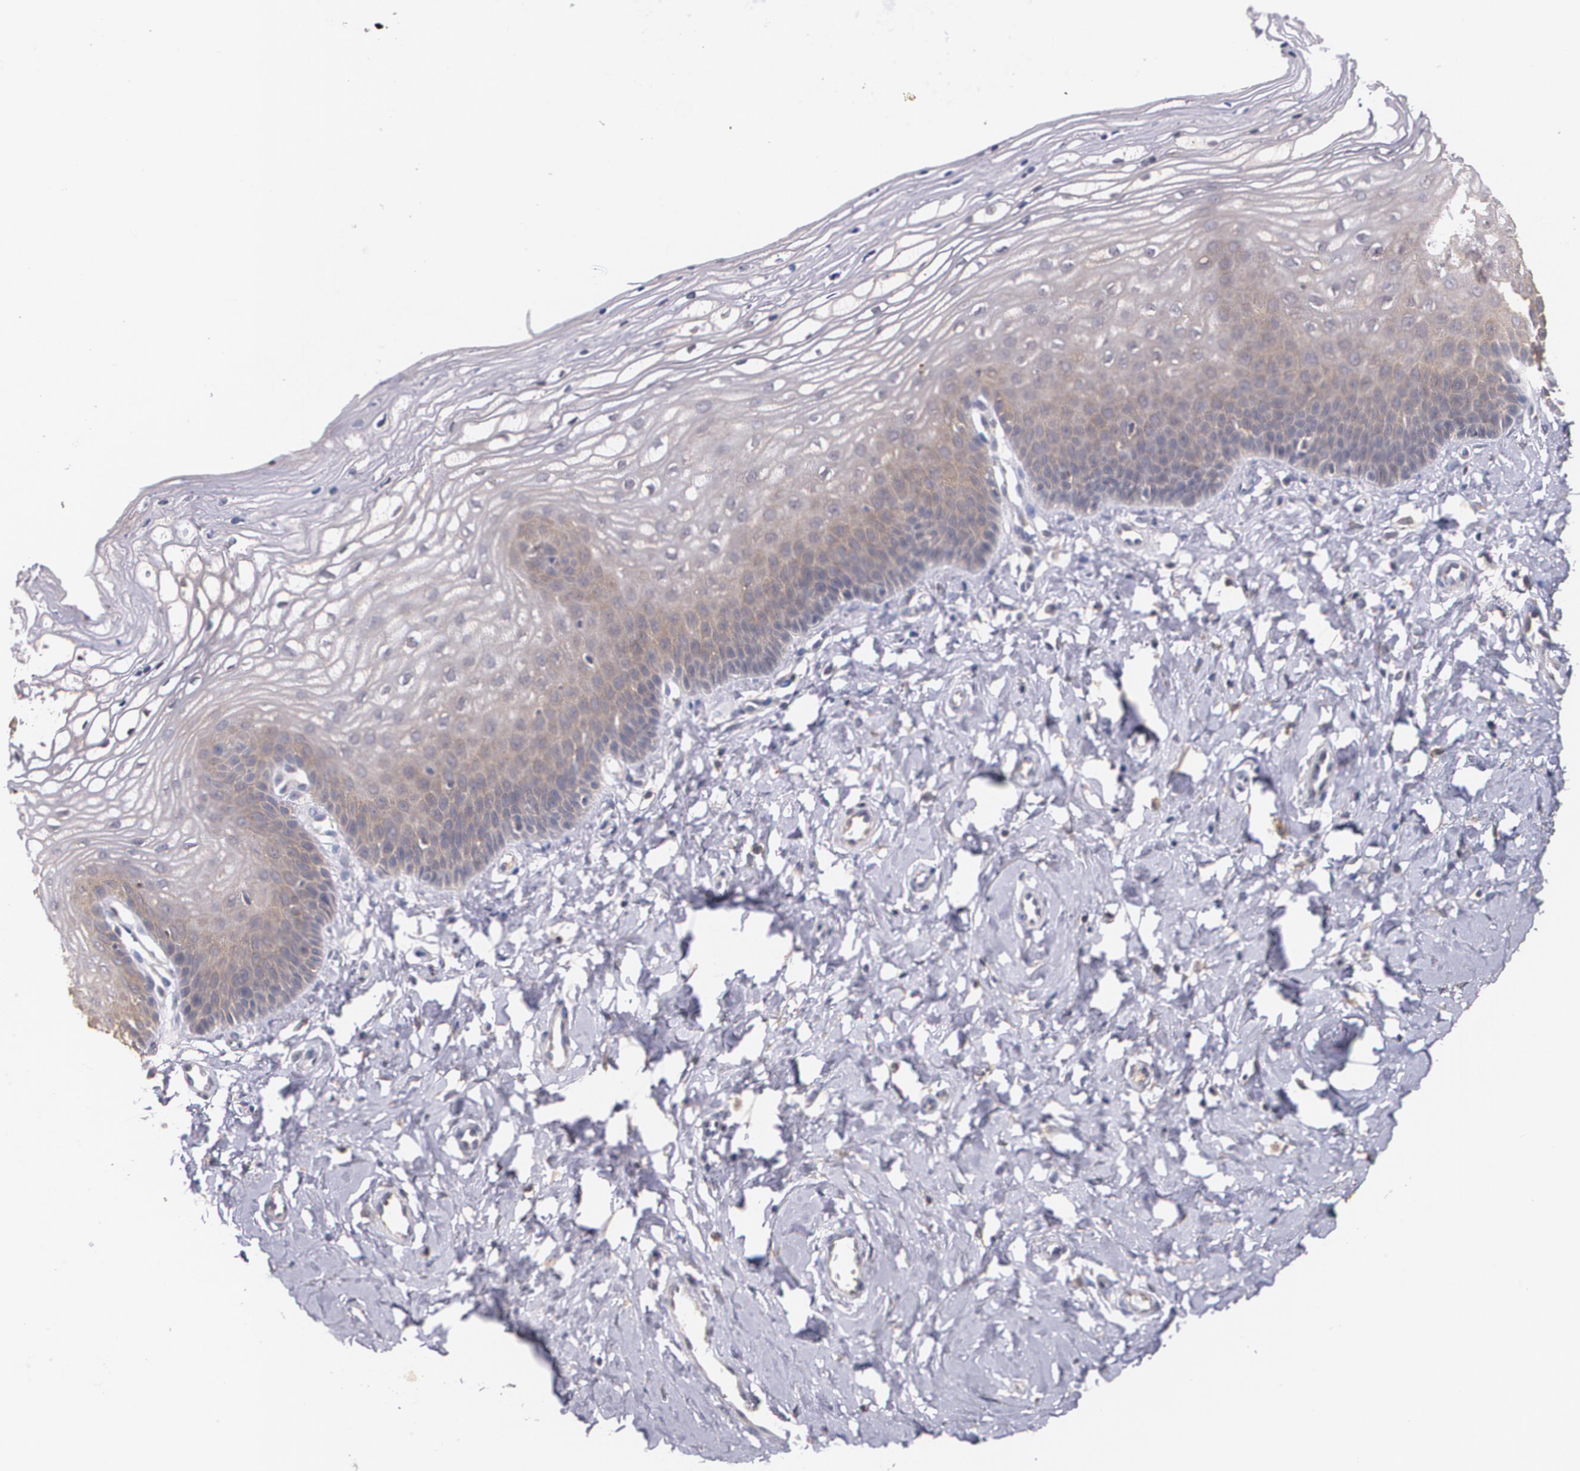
{"staining": {"intensity": "weak", "quantity": "25%-75%", "location": "cytoplasmic/membranous"}, "tissue": "vagina", "cell_type": "Squamous epithelial cells", "image_type": "normal", "snomed": [{"axis": "morphology", "description": "Normal tissue, NOS"}, {"axis": "topography", "description": "Vagina"}], "caption": "Unremarkable vagina was stained to show a protein in brown. There is low levels of weak cytoplasmic/membranous expression in approximately 25%-75% of squamous epithelial cells. The staining is performed using DAB (3,3'-diaminobenzidine) brown chromogen to label protein expression. The nuclei are counter-stained blue using hematoxylin.", "gene": "IFNGR2", "patient": {"sex": "female", "age": 68}}